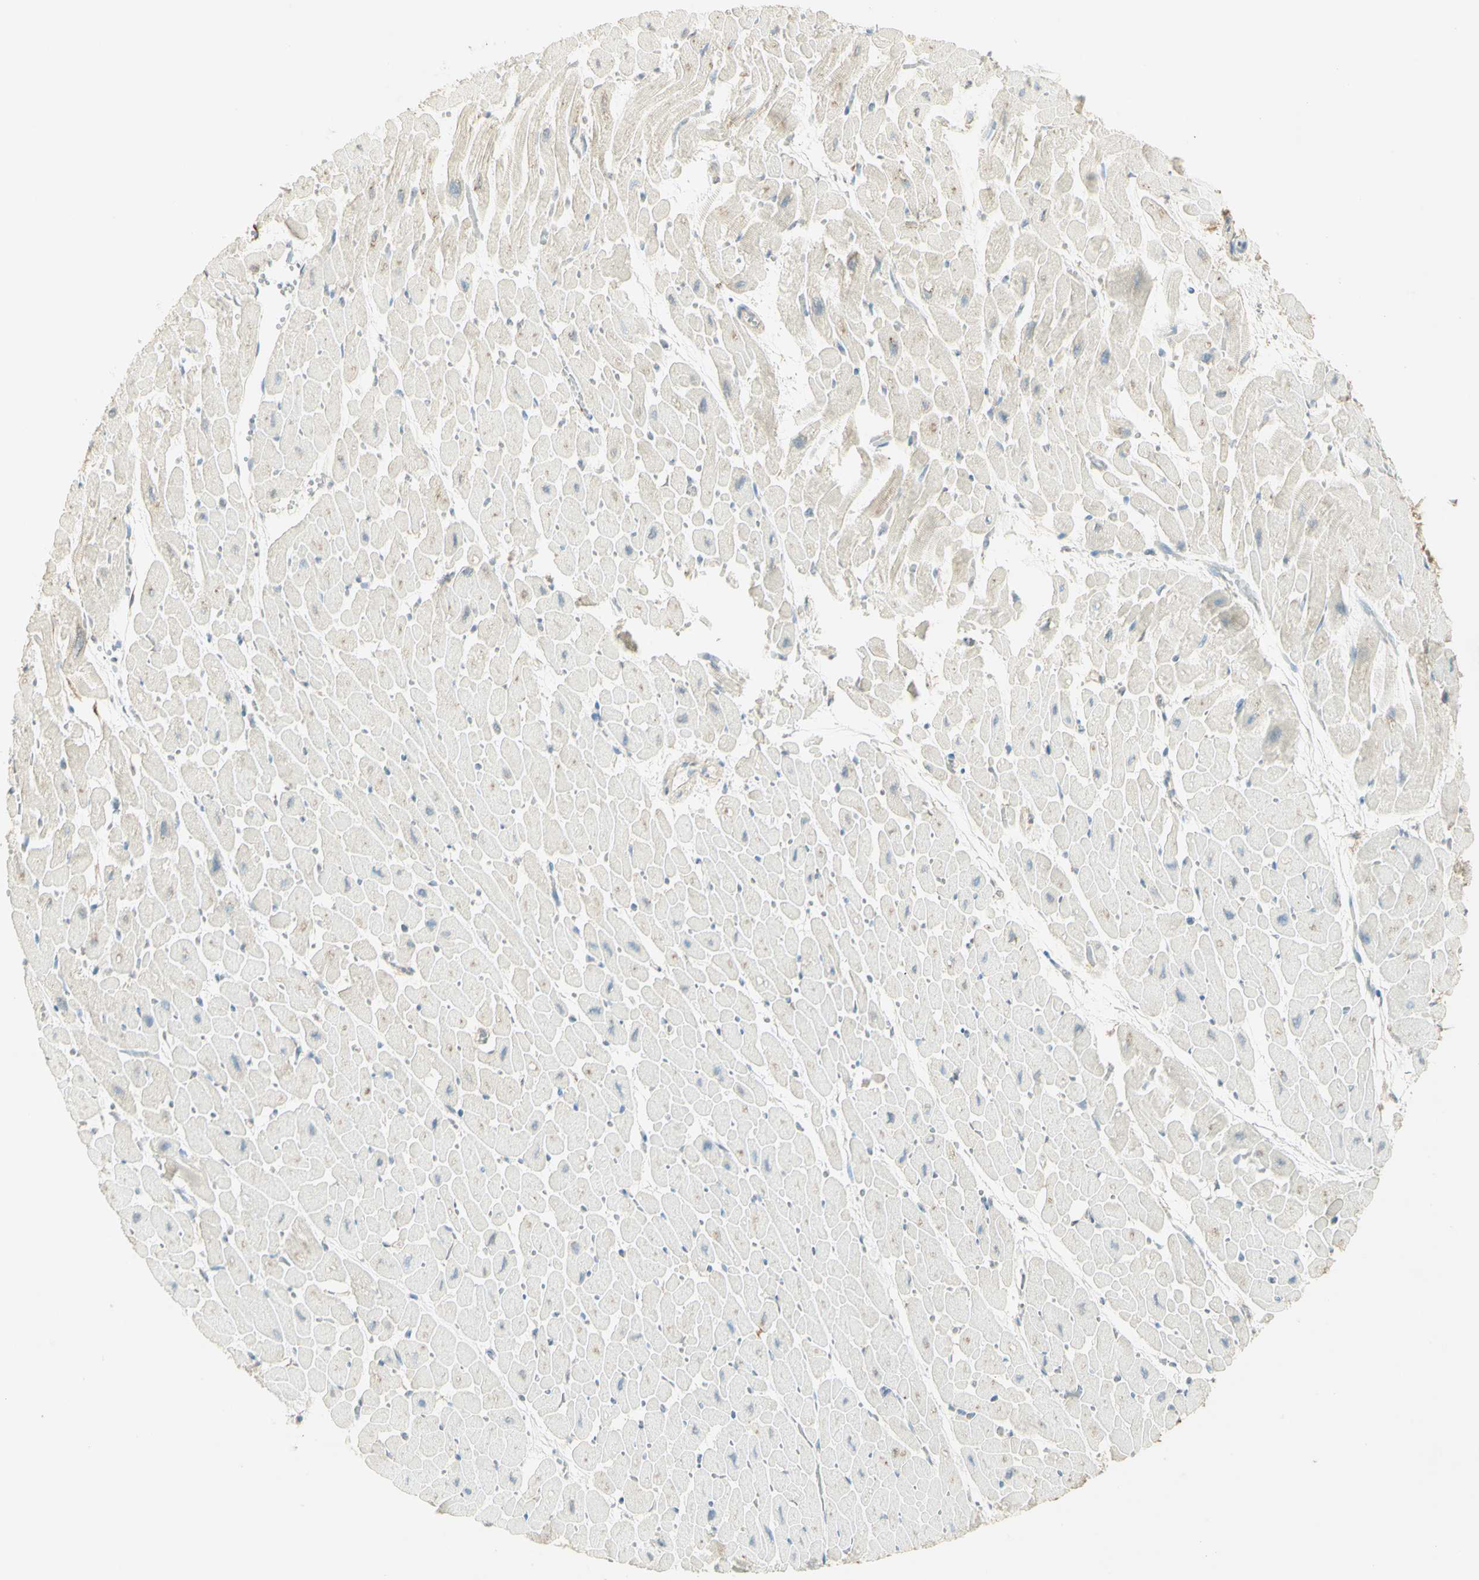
{"staining": {"intensity": "negative", "quantity": "none", "location": "none"}, "tissue": "heart muscle", "cell_type": "Cardiomyocytes", "image_type": "normal", "snomed": [{"axis": "morphology", "description": "Normal tissue, NOS"}, {"axis": "topography", "description": "Heart"}], "caption": "This photomicrograph is of benign heart muscle stained with IHC to label a protein in brown with the nuclei are counter-stained blue. There is no positivity in cardiomyocytes.", "gene": "TNN", "patient": {"sex": "male", "age": 45}}